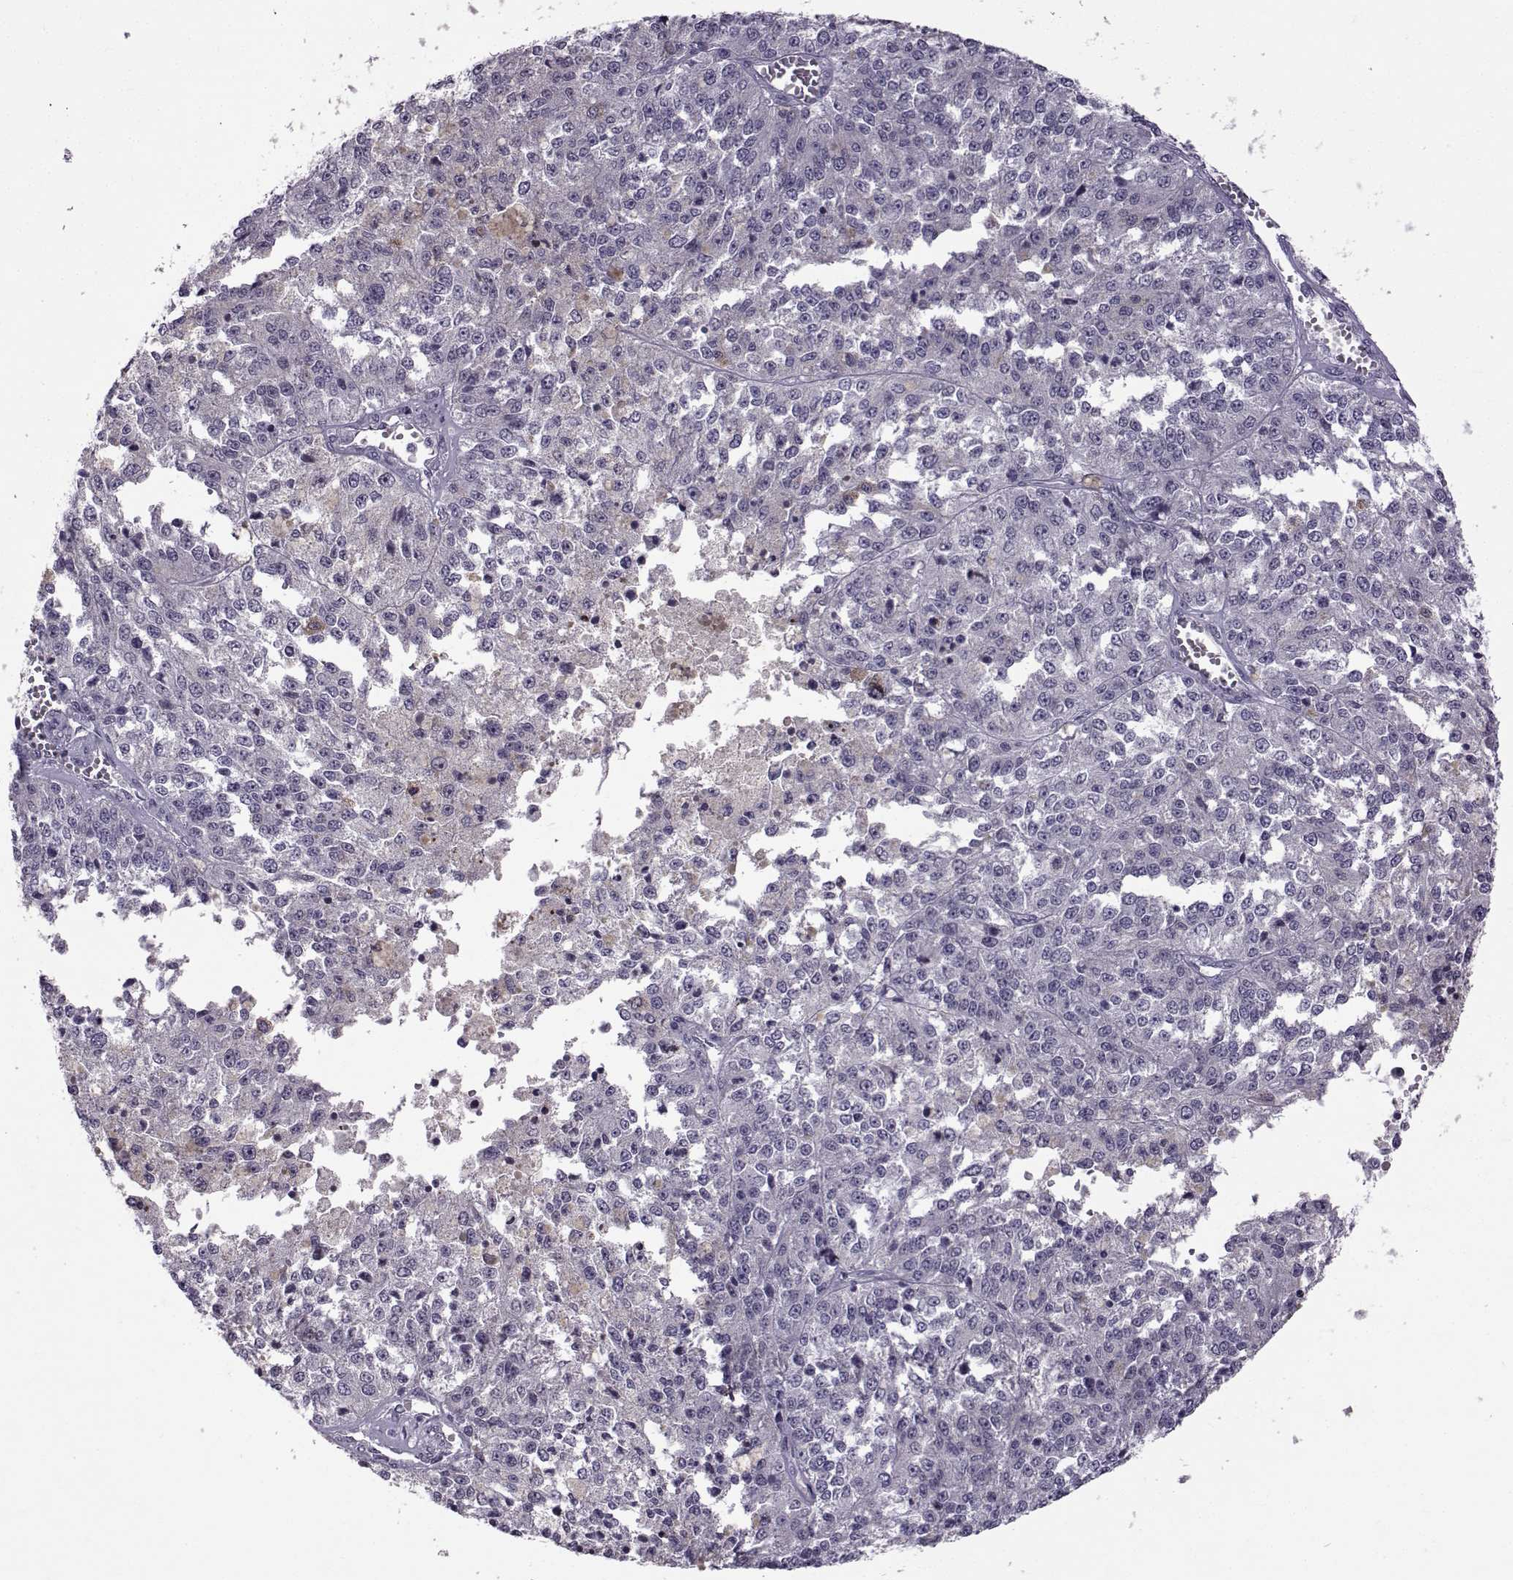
{"staining": {"intensity": "negative", "quantity": "none", "location": "none"}, "tissue": "melanoma", "cell_type": "Tumor cells", "image_type": "cancer", "snomed": [{"axis": "morphology", "description": "Malignant melanoma, Metastatic site"}, {"axis": "topography", "description": "Lymph node"}], "caption": "Tumor cells show no significant staining in malignant melanoma (metastatic site).", "gene": "TNFRSF11B", "patient": {"sex": "female", "age": 64}}